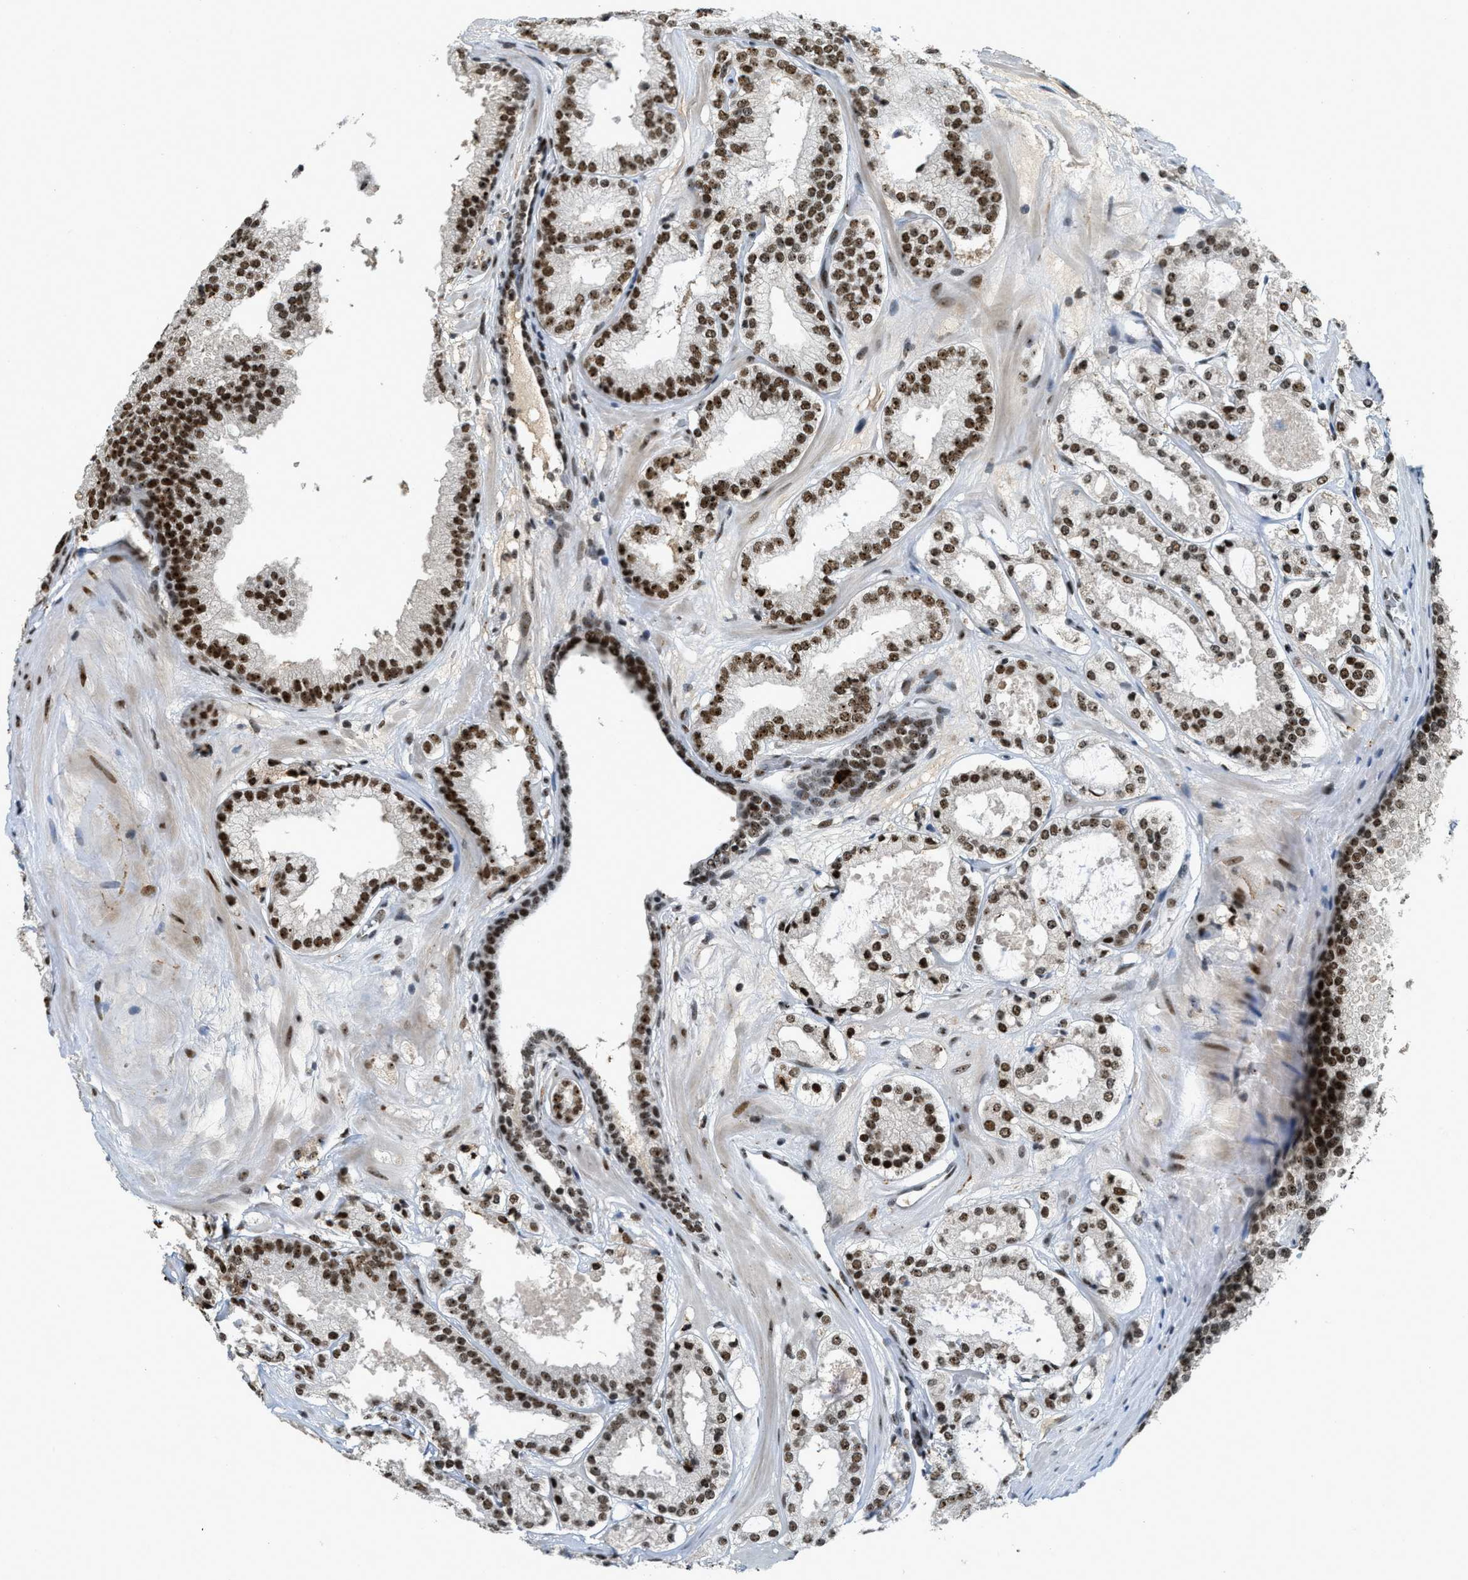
{"staining": {"intensity": "strong", "quantity": ">75%", "location": "nuclear"}, "tissue": "prostate cancer", "cell_type": "Tumor cells", "image_type": "cancer", "snomed": [{"axis": "morphology", "description": "Adenocarcinoma, High grade"}, {"axis": "topography", "description": "Prostate"}], "caption": "An IHC photomicrograph of neoplastic tissue is shown. Protein staining in brown shows strong nuclear positivity in high-grade adenocarcinoma (prostate) within tumor cells. (IHC, brightfield microscopy, high magnification).", "gene": "URB1", "patient": {"sex": "male", "age": 65}}